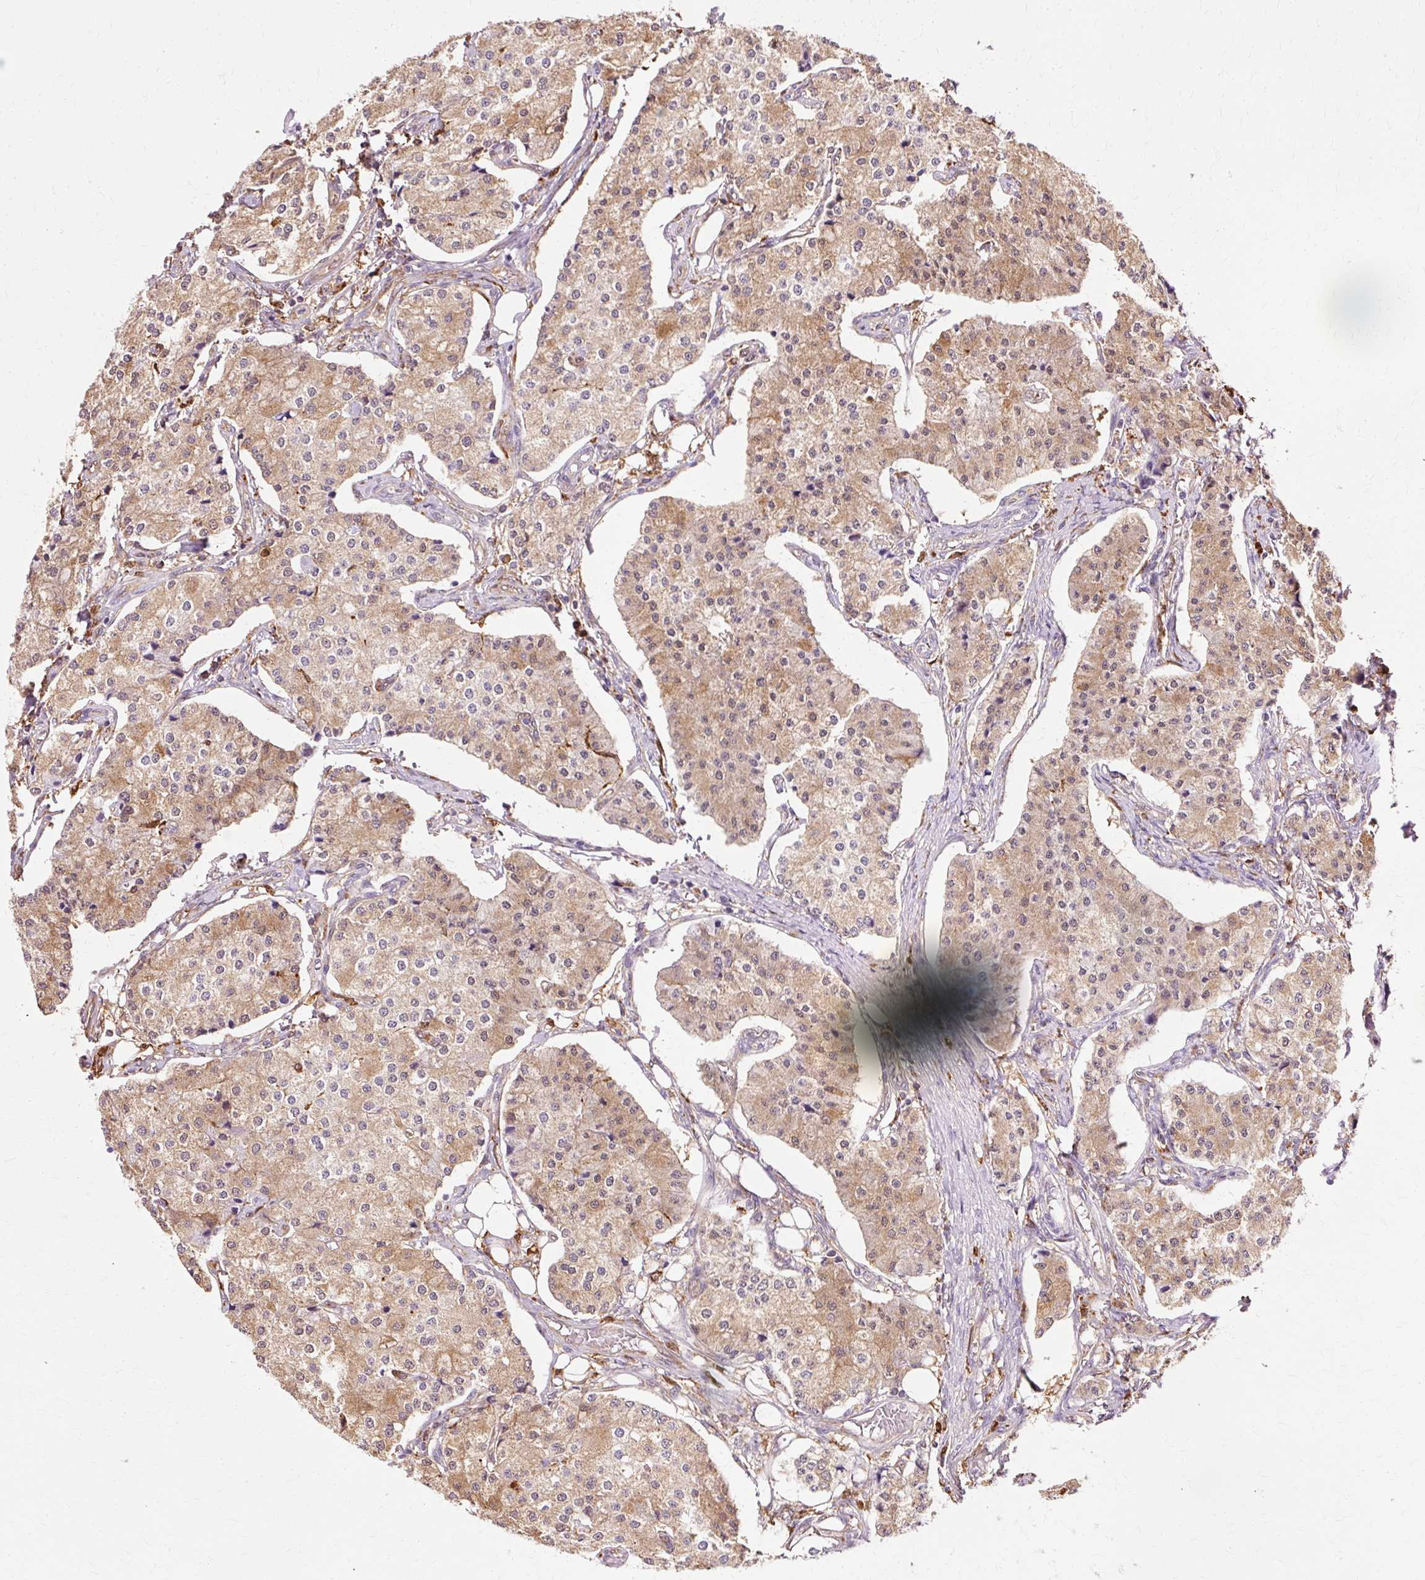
{"staining": {"intensity": "moderate", "quantity": ">75%", "location": "cytoplasmic/membranous"}, "tissue": "carcinoid", "cell_type": "Tumor cells", "image_type": "cancer", "snomed": [{"axis": "morphology", "description": "Carcinoid, malignant, NOS"}, {"axis": "topography", "description": "Colon"}], "caption": "This photomicrograph reveals immunohistochemistry staining of carcinoid, with medium moderate cytoplasmic/membranous positivity in about >75% of tumor cells.", "gene": "GPX1", "patient": {"sex": "female", "age": 52}}